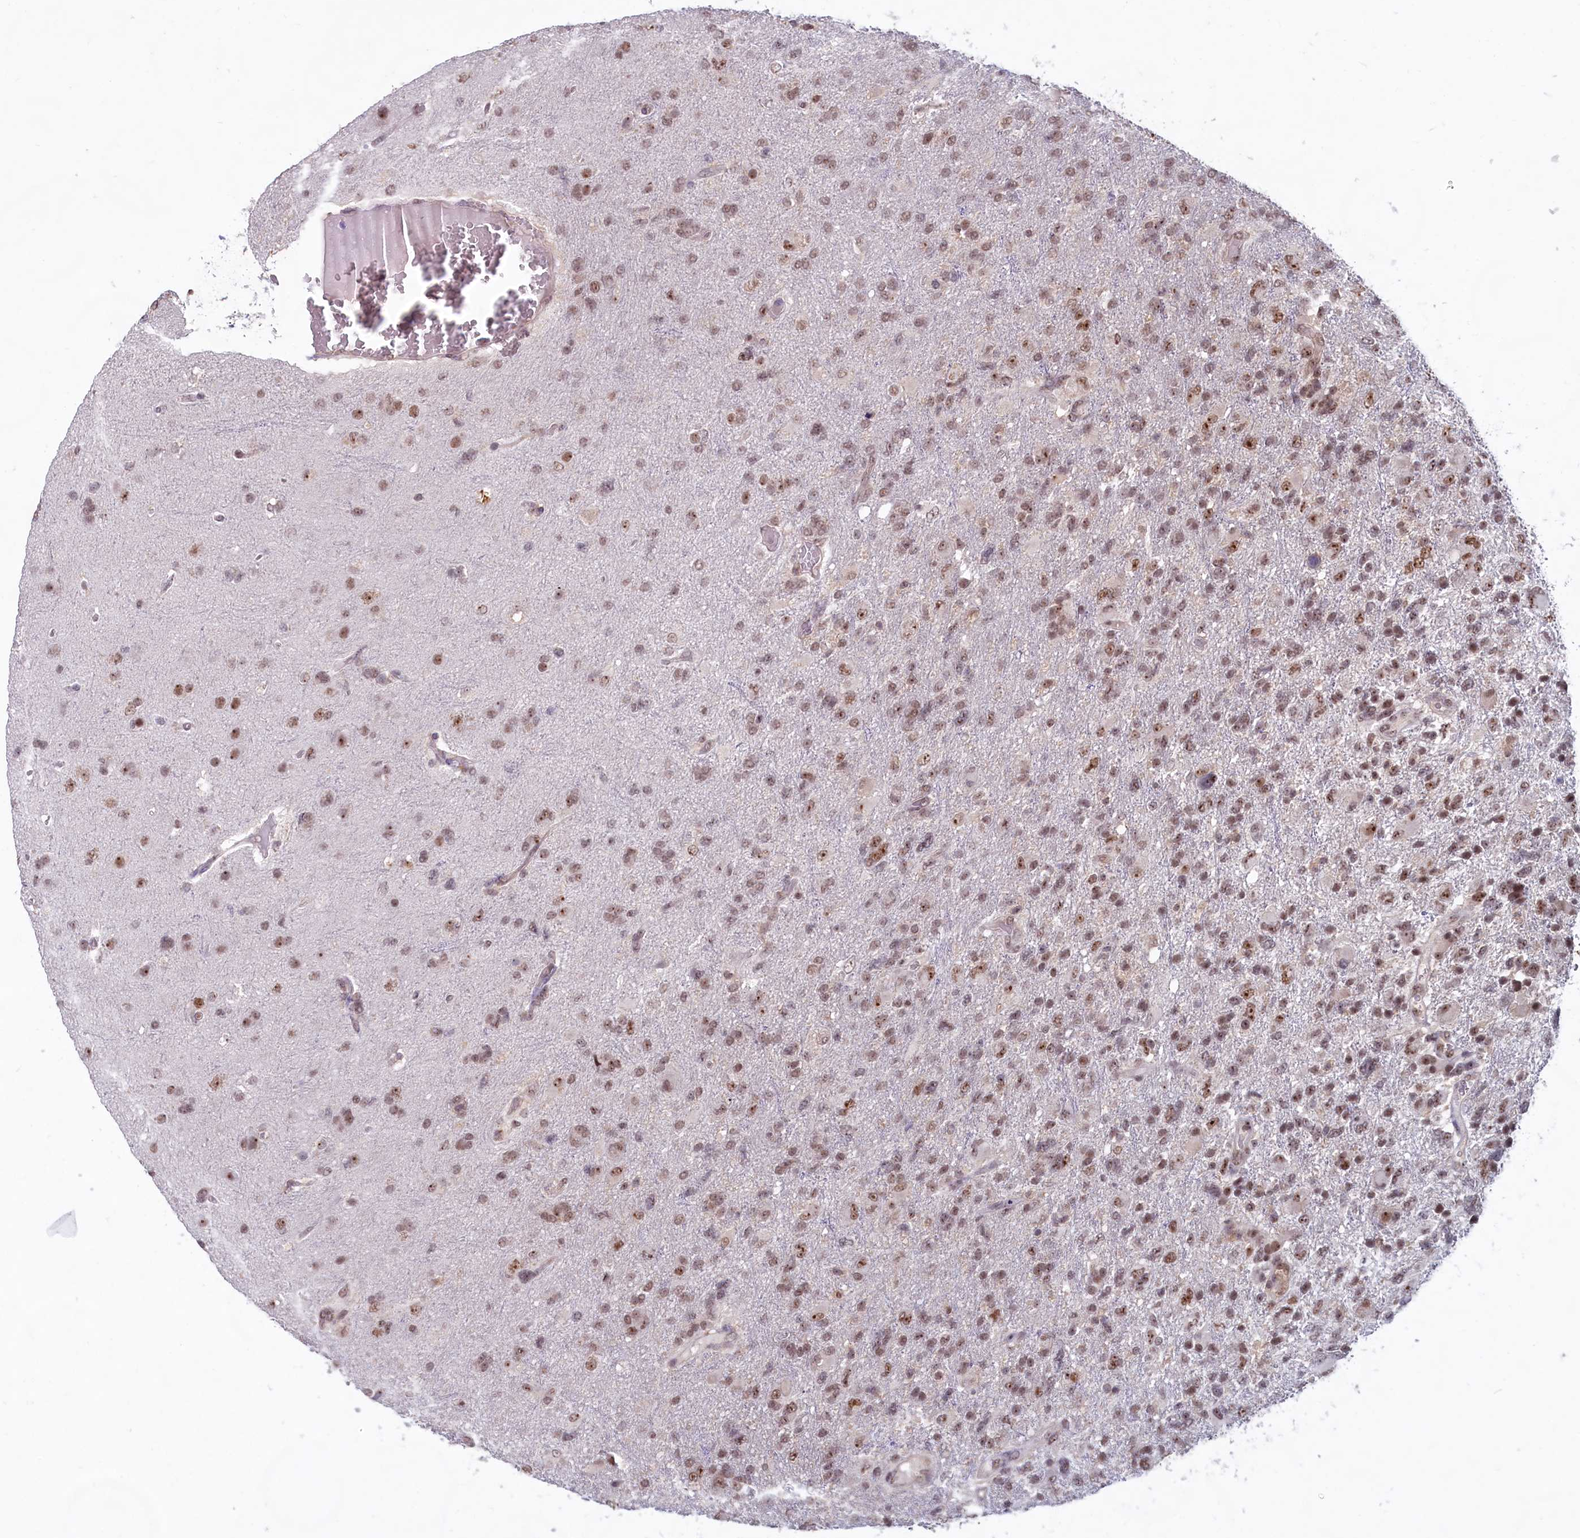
{"staining": {"intensity": "moderate", "quantity": ">75%", "location": "nuclear"}, "tissue": "glioma", "cell_type": "Tumor cells", "image_type": "cancer", "snomed": [{"axis": "morphology", "description": "Glioma, malignant, High grade"}, {"axis": "topography", "description": "Brain"}], "caption": "Glioma stained with immunohistochemistry (IHC) shows moderate nuclear positivity in about >75% of tumor cells. The staining was performed using DAB, with brown indicating positive protein expression. Nuclei are stained blue with hematoxylin.", "gene": "C1D", "patient": {"sex": "male", "age": 61}}